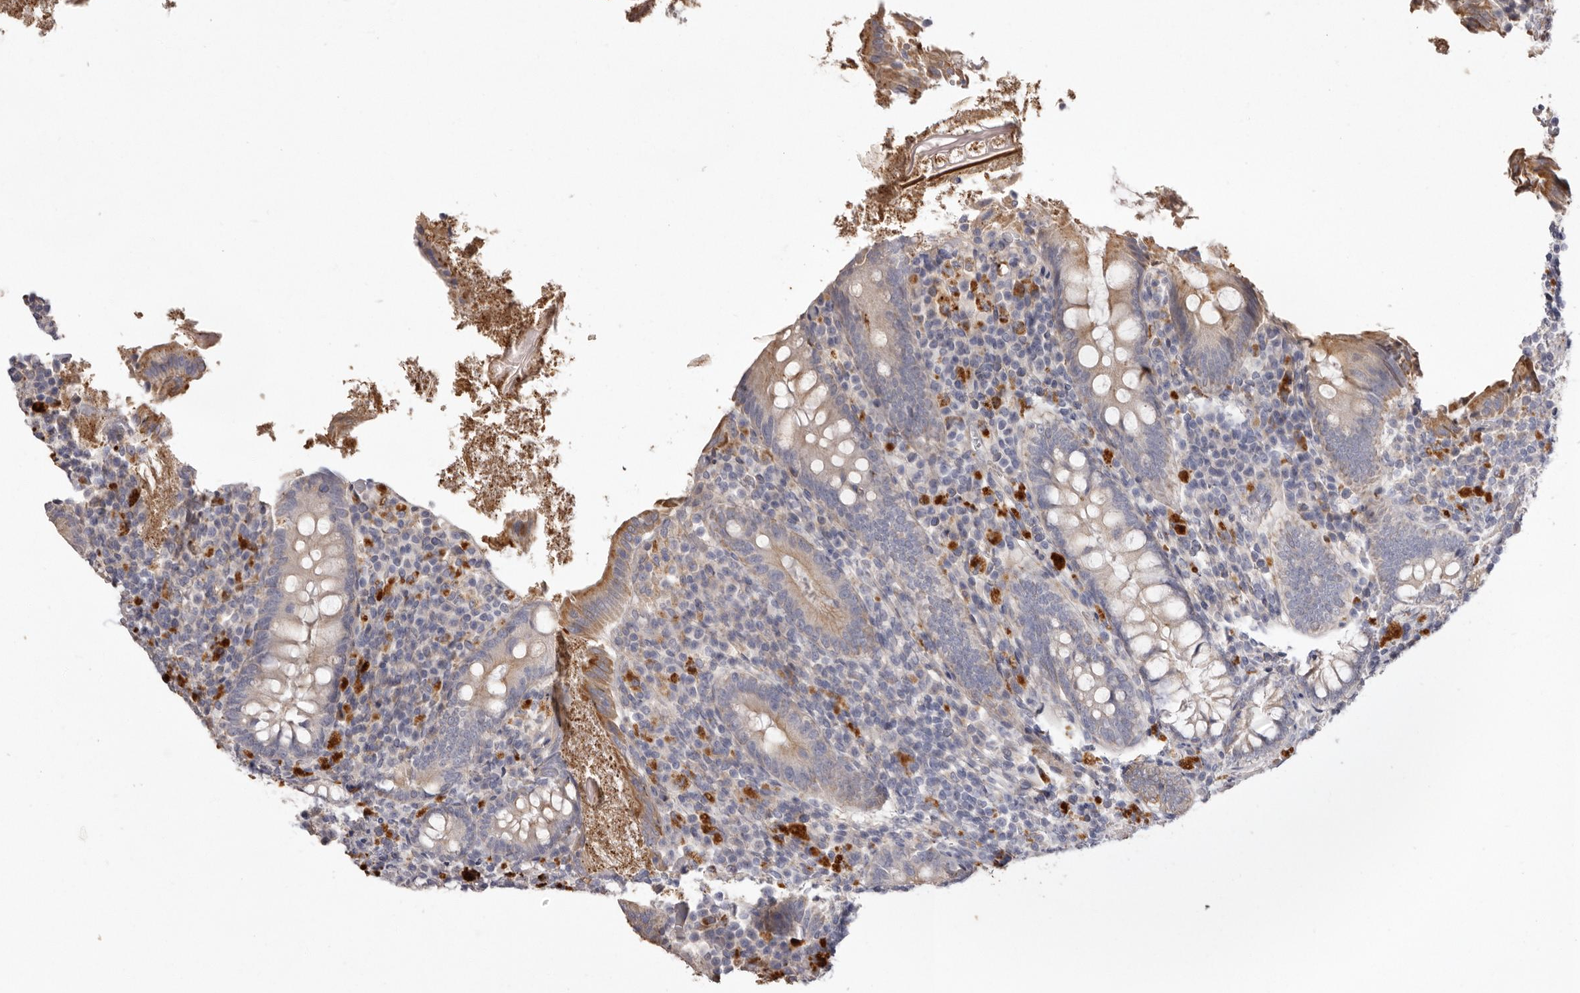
{"staining": {"intensity": "moderate", "quantity": "25%-75%", "location": "cytoplasmic/membranous"}, "tissue": "appendix", "cell_type": "Glandular cells", "image_type": "normal", "snomed": [{"axis": "morphology", "description": "Normal tissue, NOS"}, {"axis": "topography", "description": "Appendix"}], "caption": "A medium amount of moderate cytoplasmic/membranous expression is seen in about 25%-75% of glandular cells in benign appendix.", "gene": "STK16", "patient": {"sex": "female", "age": 17}}